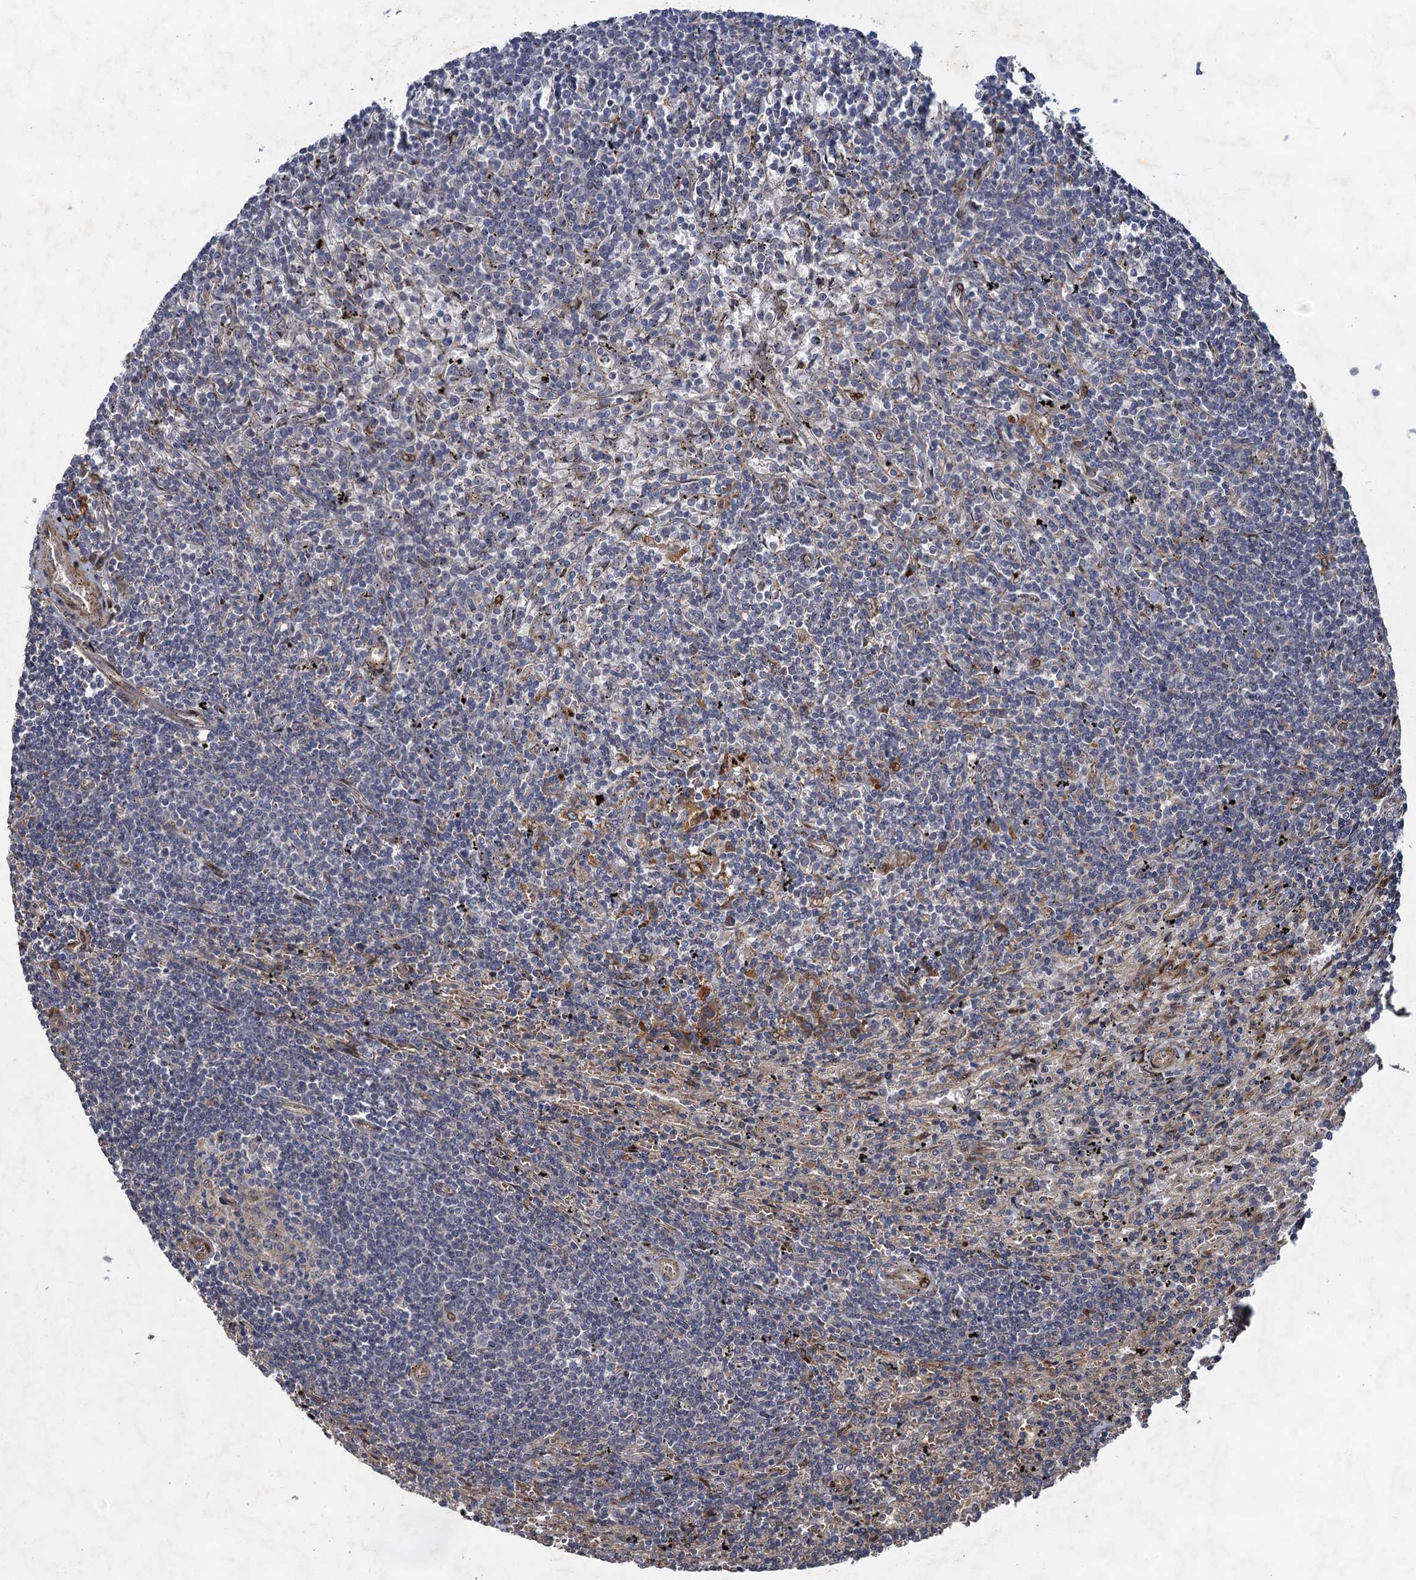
{"staining": {"intensity": "negative", "quantity": "none", "location": "none"}, "tissue": "lymphoma", "cell_type": "Tumor cells", "image_type": "cancer", "snomed": [{"axis": "morphology", "description": "Malignant lymphoma, non-Hodgkin's type, Low grade"}, {"axis": "topography", "description": "Spleen"}], "caption": "Protein analysis of lymphoma reveals no significant positivity in tumor cells.", "gene": "NUDT22", "patient": {"sex": "male", "age": 76}}